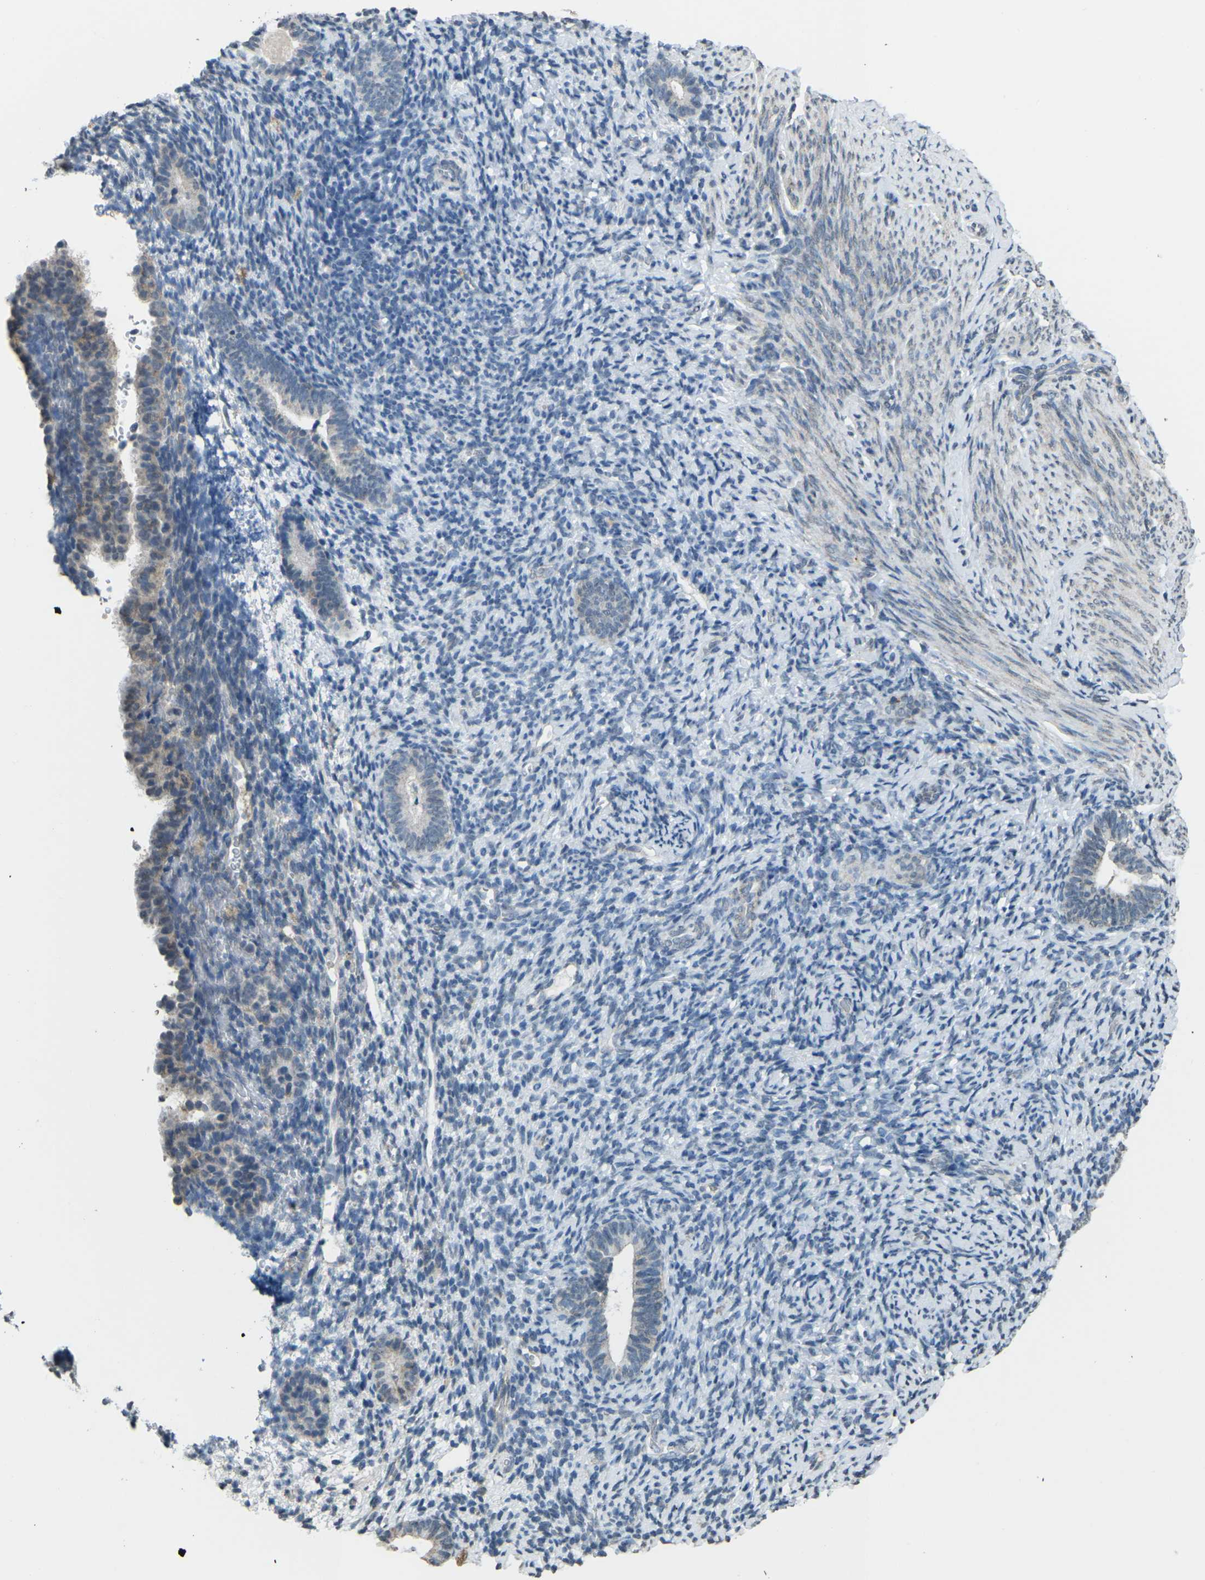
{"staining": {"intensity": "negative", "quantity": "none", "location": "none"}, "tissue": "endometrium", "cell_type": "Cells in endometrial stroma", "image_type": "normal", "snomed": [{"axis": "morphology", "description": "Normal tissue, NOS"}, {"axis": "topography", "description": "Endometrium"}], "caption": "Immunohistochemical staining of benign human endometrium exhibits no significant staining in cells in endometrial stroma.", "gene": "TFR2", "patient": {"sex": "female", "age": 51}}